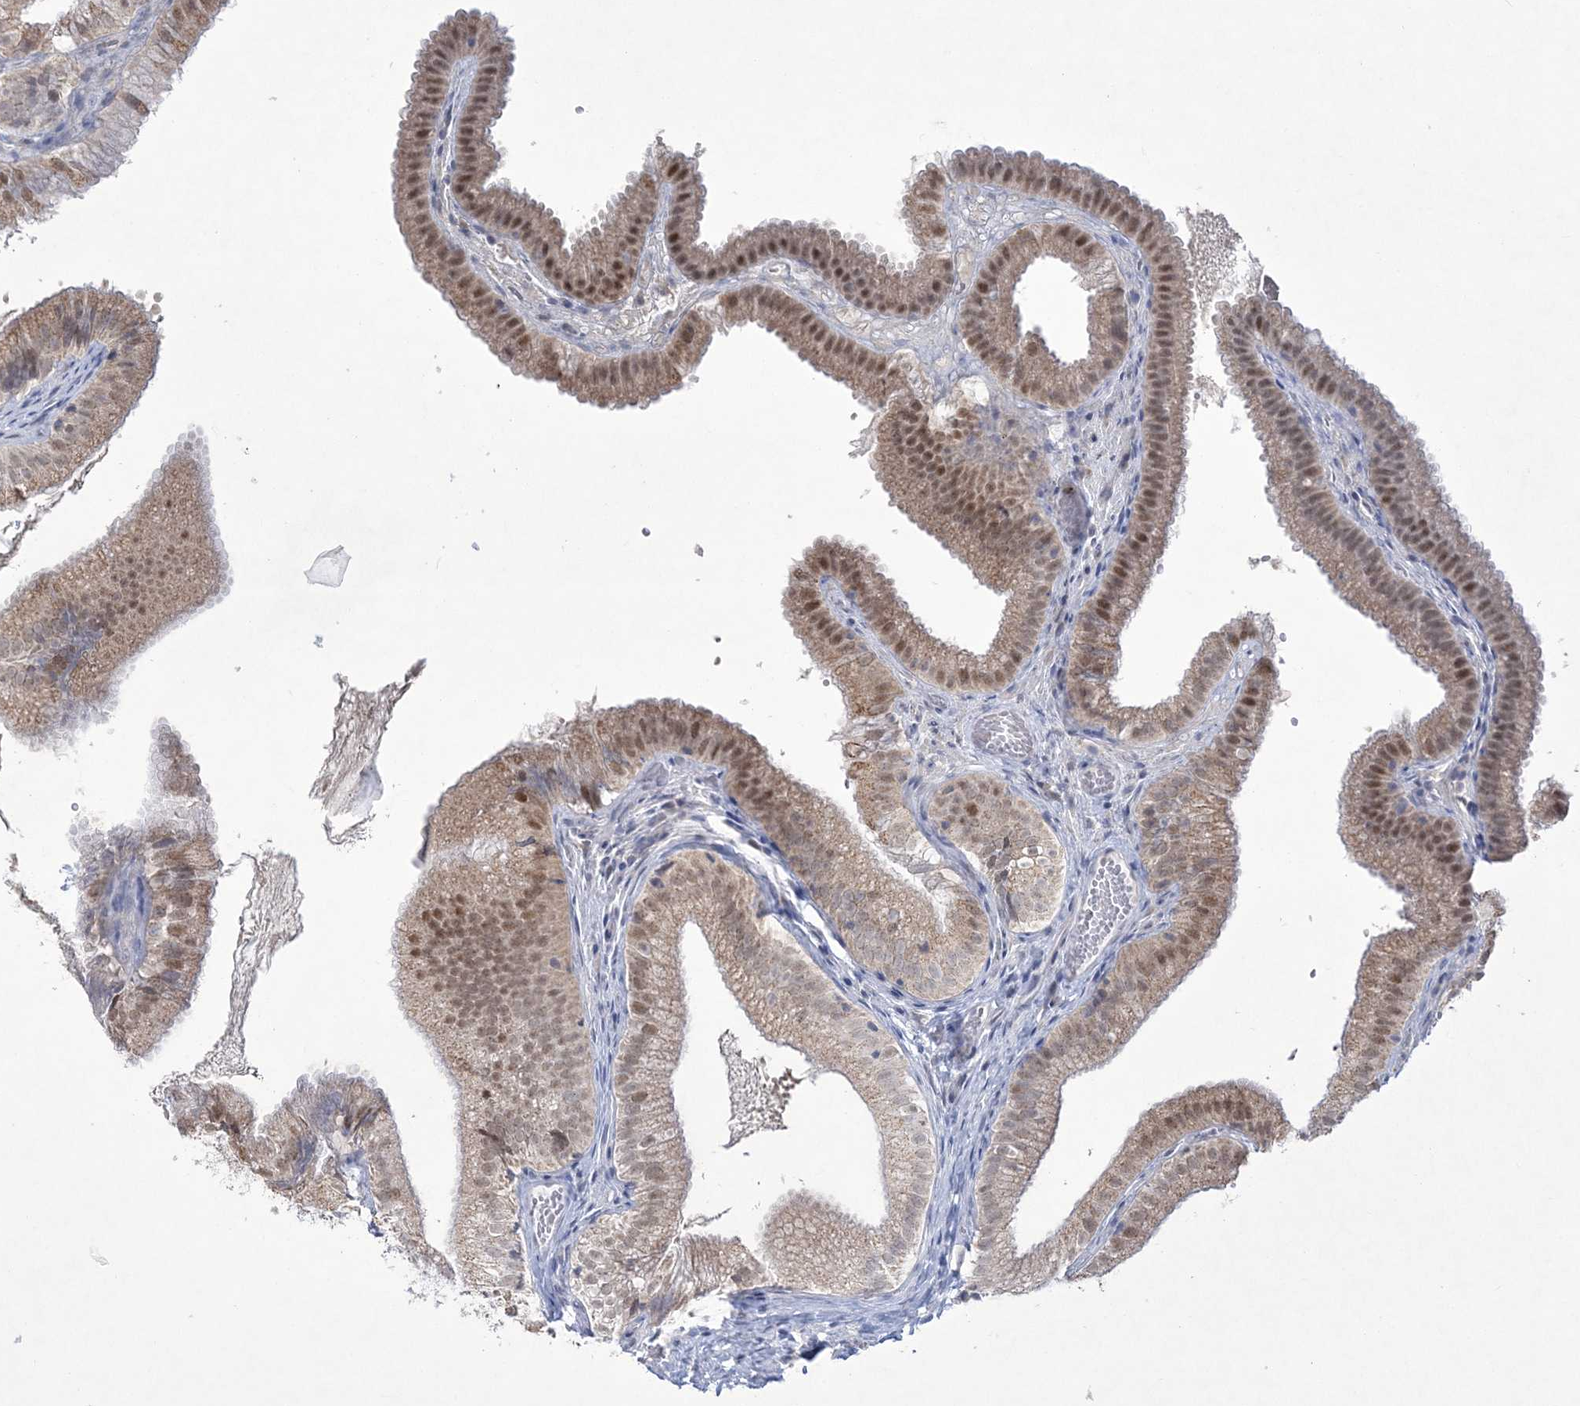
{"staining": {"intensity": "moderate", "quantity": ">75%", "location": "cytoplasmic/membranous,nuclear"}, "tissue": "gallbladder", "cell_type": "Glandular cells", "image_type": "normal", "snomed": [{"axis": "morphology", "description": "Normal tissue, NOS"}, {"axis": "topography", "description": "Gallbladder"}], "caption": "Human gallbladder stained for a protein (brown) demonstrates moderate cytoplasmic/membranous,nuclear positive expression in approximately >75% of glandular cells.", "gene": "WDR27", "patient": {"sex": "female", "age": 30}}